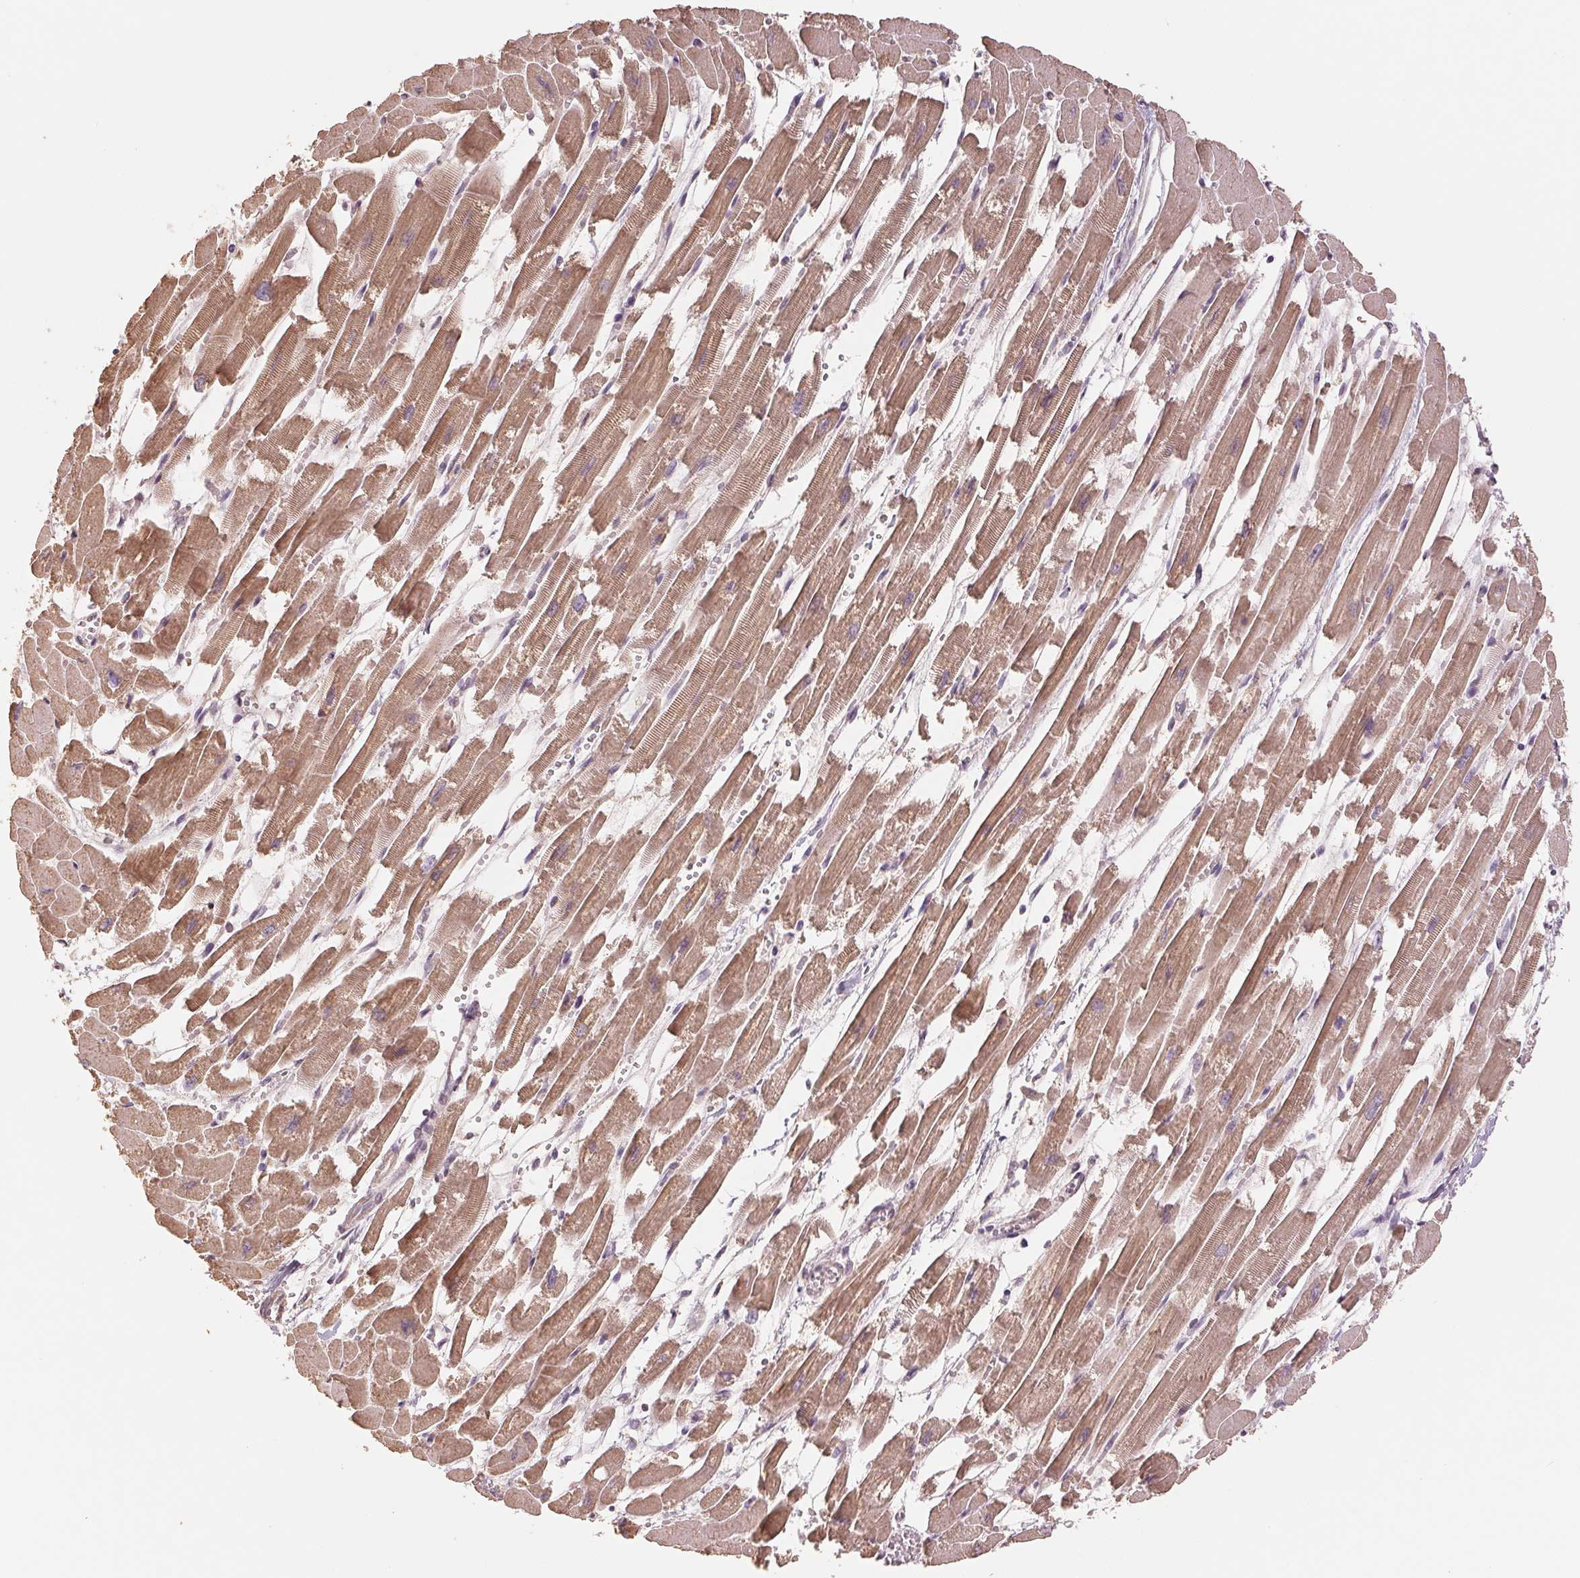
{"staining": {"intensity": "moderate", "quantity": ">75%", "location": "cytoplasmic/membranous"}, "tissue": "heart muscle", "cell_type": "Cardiomyocytes", "image_type": "normal", "snomed": [{"axis": "morphology", "description": "Normal tissue, NOS"}, {"axis": "topography", "description": "Heart"}], "caption": "Heart muscle stained with DAB (3,3'-diaminobenzidine) IHC shows medium levels of moderate cytoplasmic/membranous expression in about >75% of cardiomyocytes.", "gene": "COX14", "patient": {"sex": "female", "age": 52}}